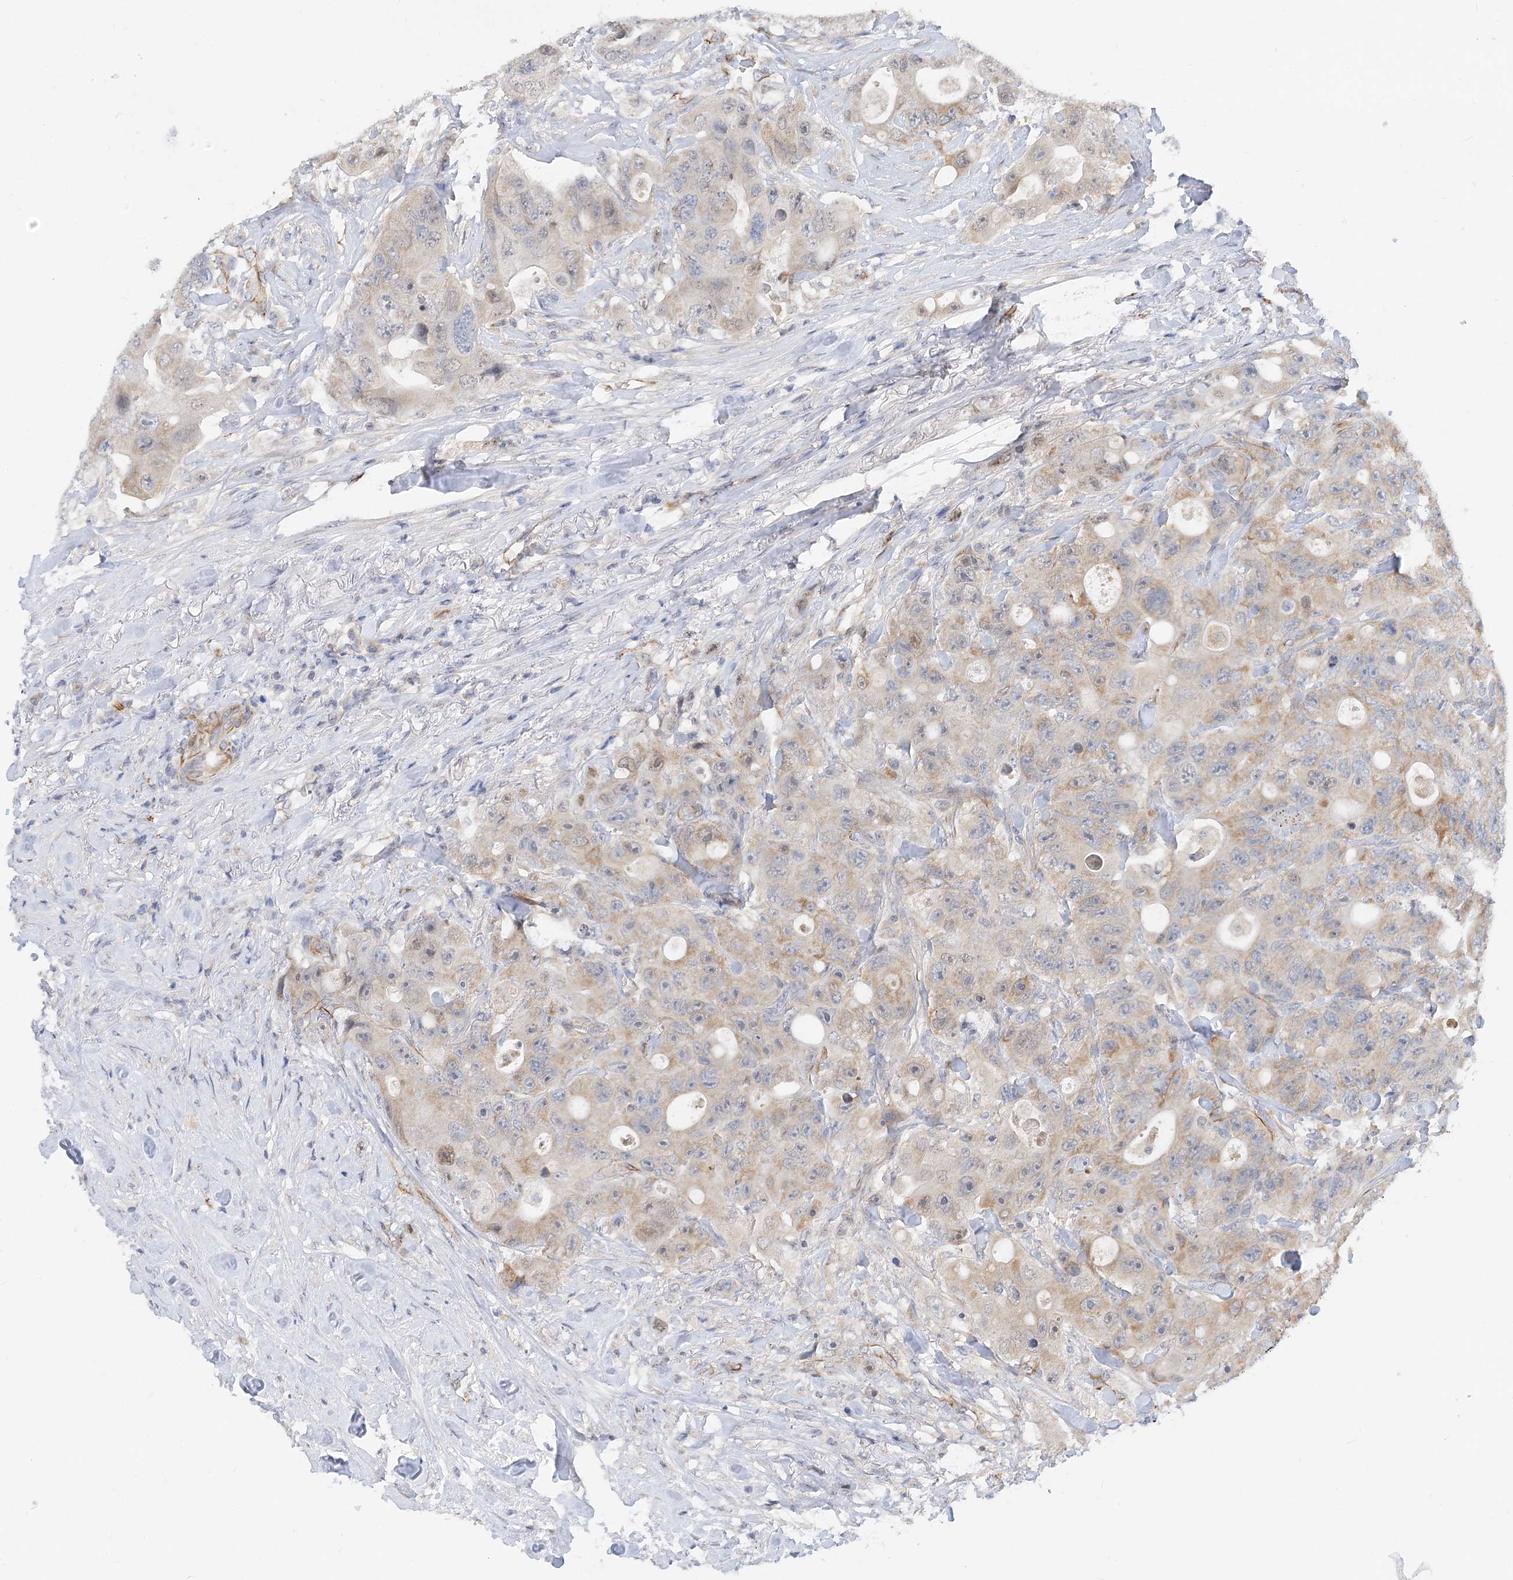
{"staining": {"intensity": "moderate", "quantity": "<25%", "location": "cytoplasmic/membranous"}, "tissue": "colorectal cancer", "cell_type": "Tumor cells", "image_type": "cancer", "snomed": [{"axis": "morphology", "description": "Adenocarcinoma, NOS"}, {"axis": "topography", "description": "Colon"}], "caption": "Colorectal adenocarcinoma stained with a protein marker shows moderate staining in tumor cells.", "gene": "NELL2", "patient": {"sex": "female", "age": 46}}